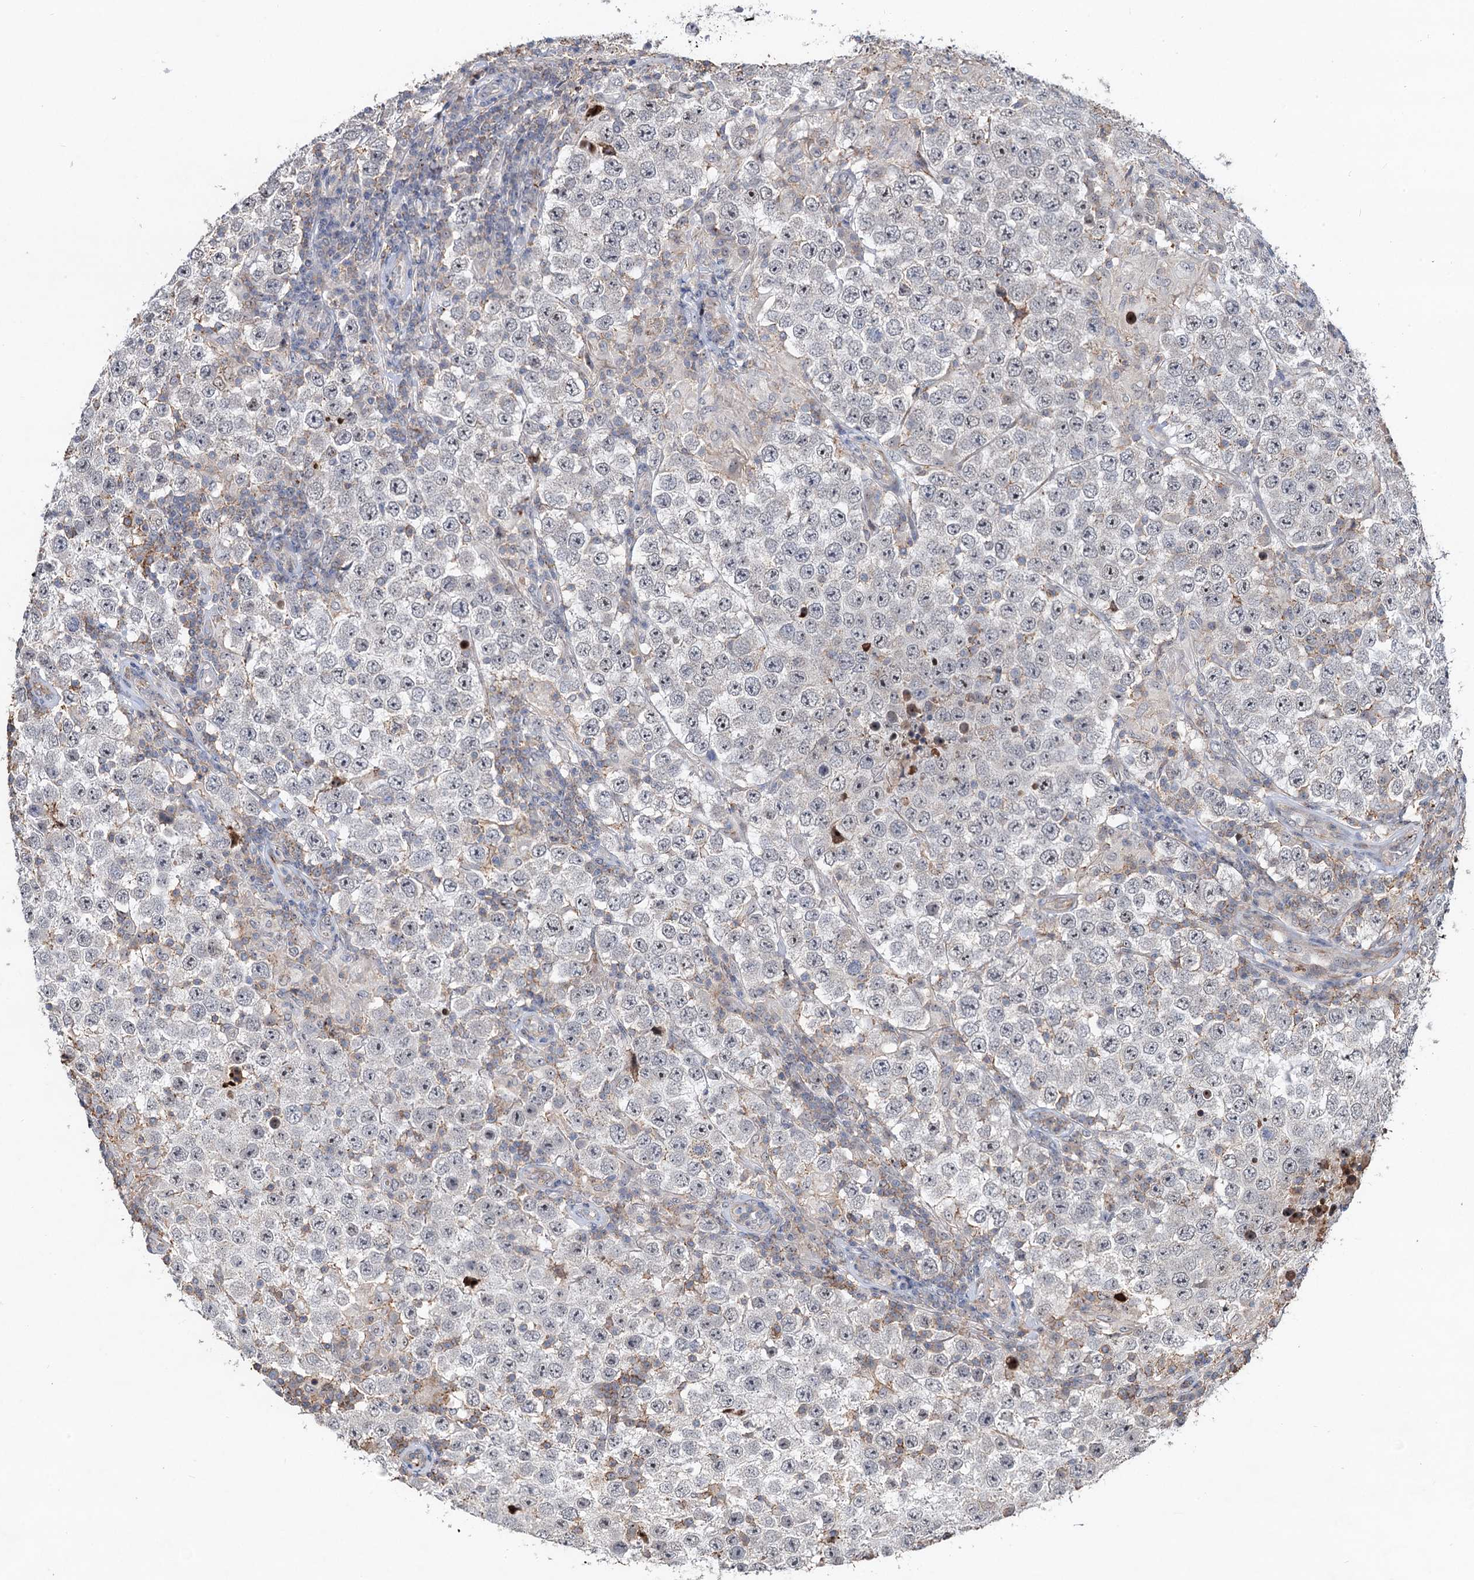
{"staining": {"intensity": "negative", "quantity": "none", "location": "none"}, "tissue": "testis cancer", "cell_type": "Tumor cells", "image_type": "cancer", "snomed": [{"axis": "morphology", "description": "Normal tissue, NOS"}, {"axis": "morphology", "description": "Urothelial carcinoma, High grade"}, {"axis": "morphology", "description": "Seminoma, NOS"}, {"axis": "morphology", "description": "Carcinoma, Embryonal, NOS"}, {"axis": "topography", "description": "Urinary bladder"}, {"axis": "topography", "description": "Testis"}], "caption": "High magnification brightfield microscopy of urothelial carcinoma (high-grade) (testis) stained with DAB (brown) and counterstained with hematoxylin (blue): tumor cells show no significant staining.", "gene": "TMA16", "patient": {"sex": "male", "age": 41}}